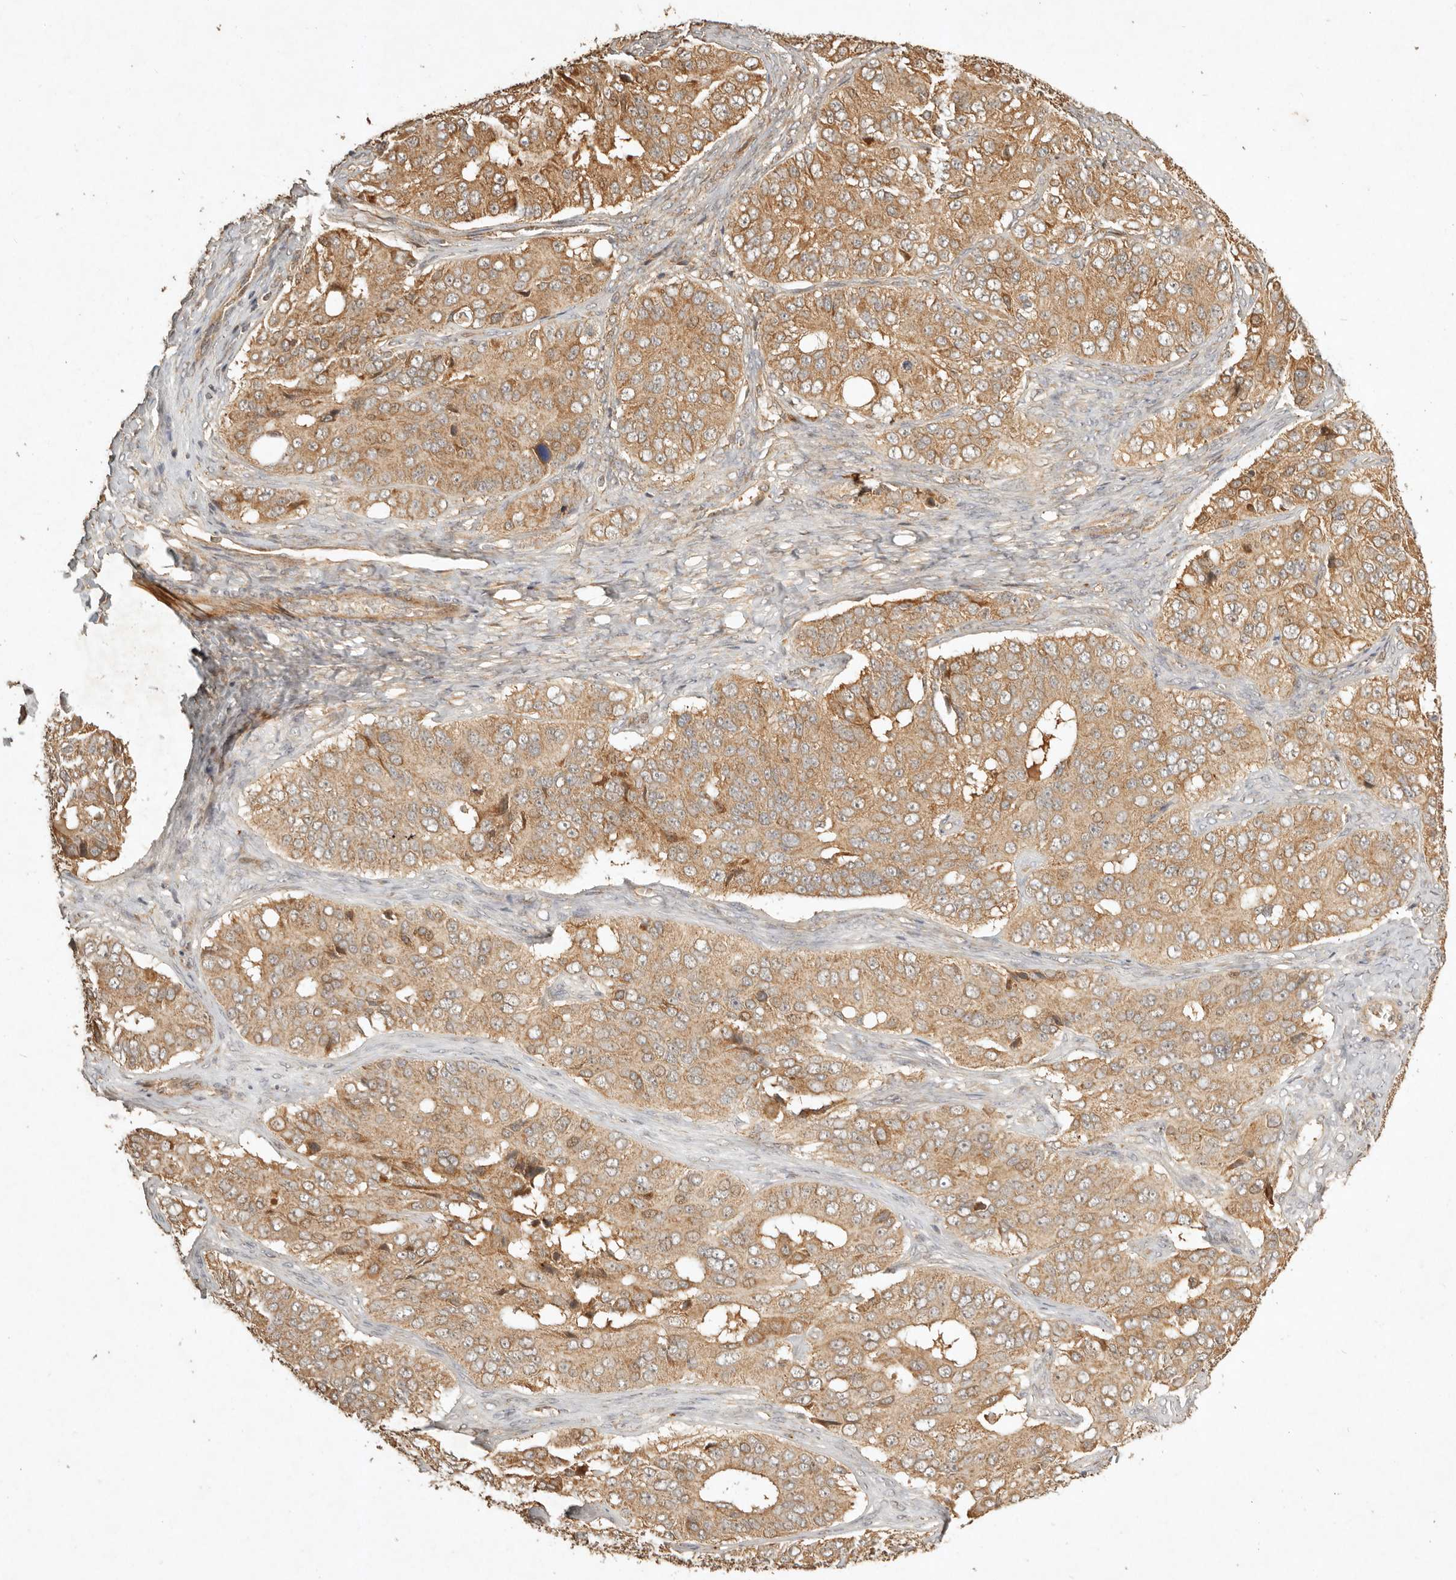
{"staining": {"intensity": "moderate", "quantity": ">75%", "location": "cytoplasmic/membranous"}, "tissue": "ovarian cancer", "cell_type": "Tumor cells", "image_type": "cancer", "snomed": [{"axis": "morphology", "description": "Carcinoma, endometroid"}, {"axis": "topography", "description": "Ovary"}], "caption": "The image reveals a brown stain indicating the presence of a protein in the cytoplasmic/membranous of tumor cells in ovarian endometroid carcinoma.", "gene": "CLEC4C", "patient": {"sex": "female", "age": 51}}